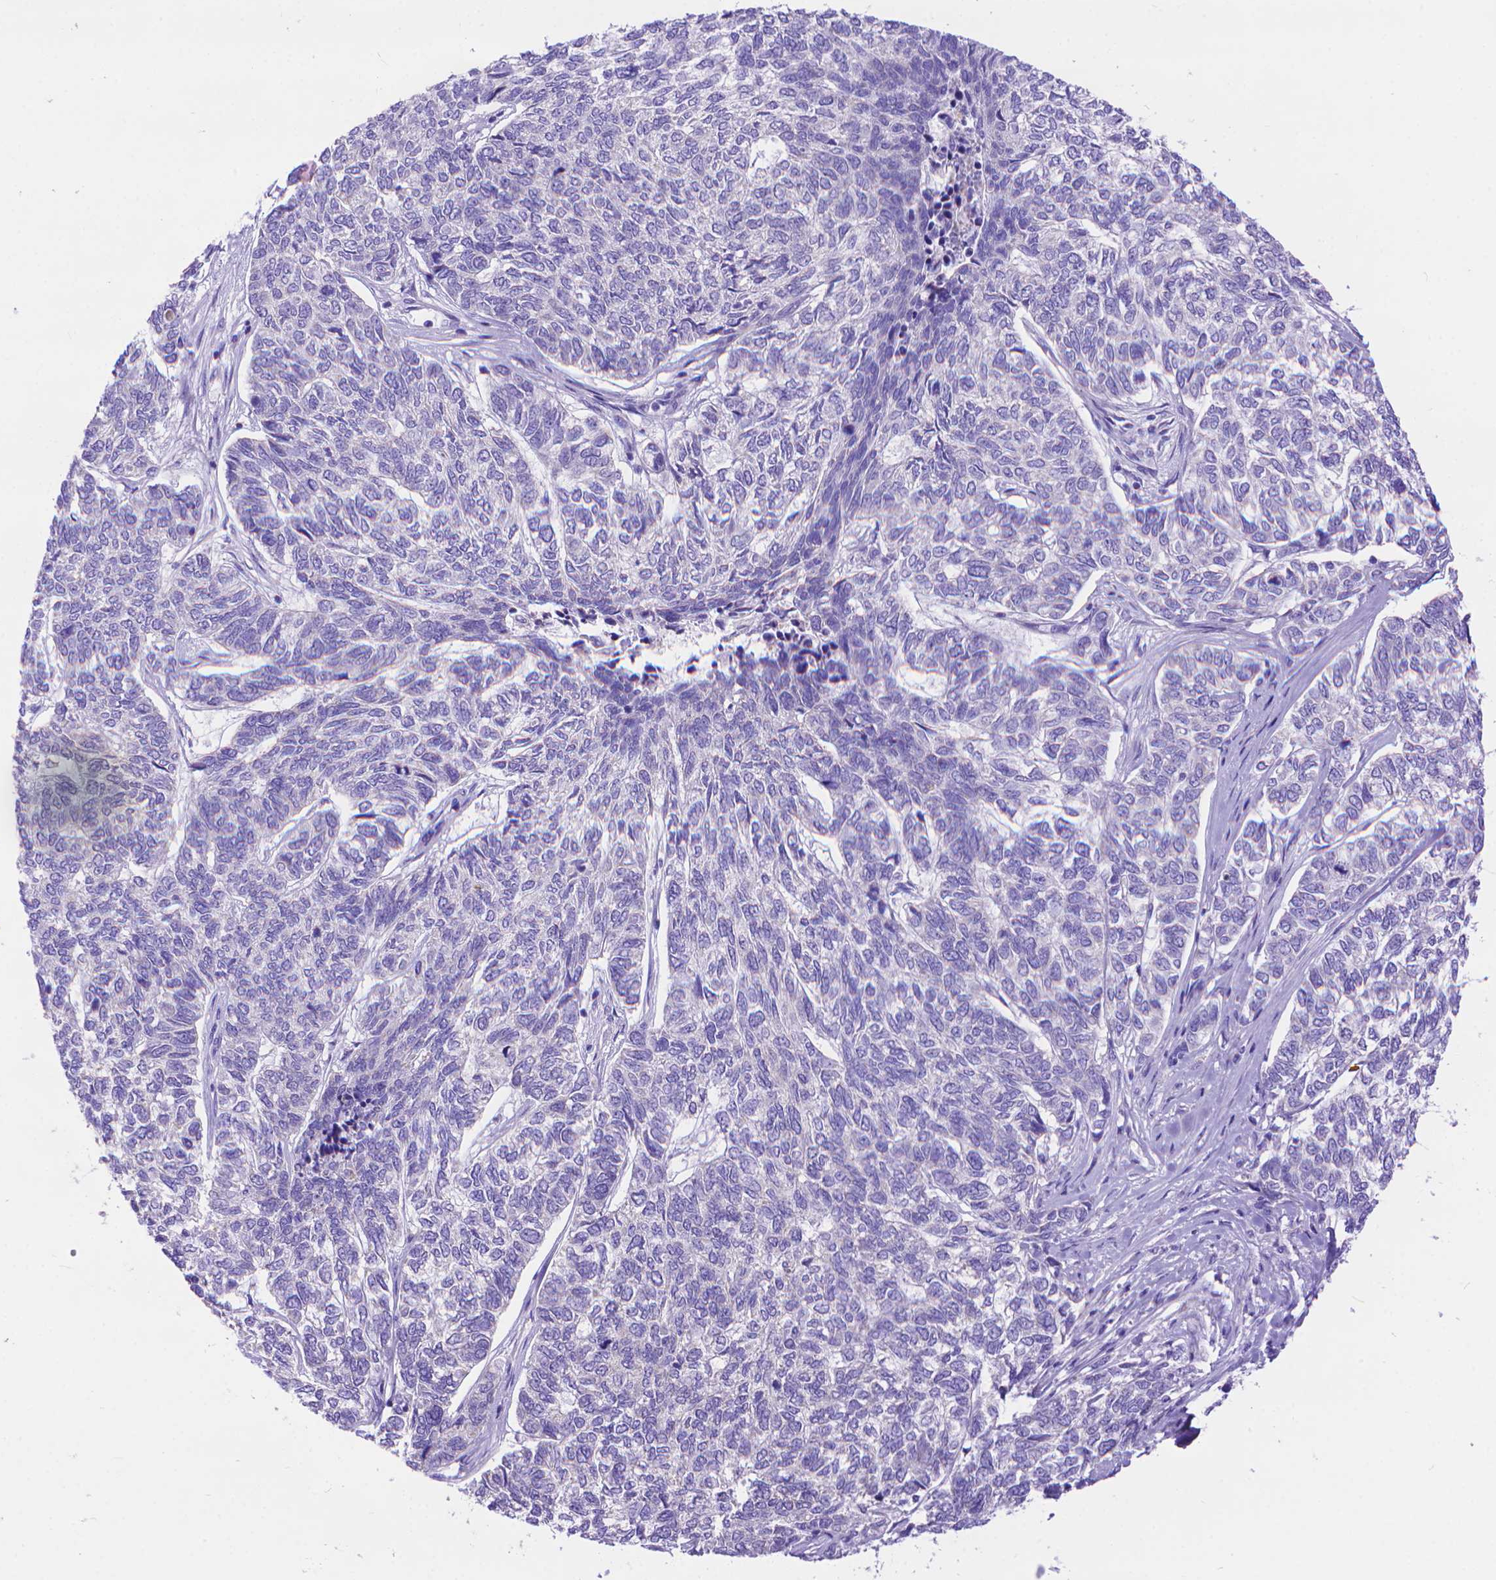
{"staining": {"intensity": "negative", "quantity": "none", "location": "none"}, "tissue": "skin cancer", "cell_type": "Tumor cells", "image_type": "cancer", "snomed": [{"axis": "morphology", "description": "Basal cell carcinoma"}, {"axis": "topography", "description": "Skin"}], "caption": "High power microscopy photomicrograph of an immunohistochemistry image of skin cancer (basal cell carcinoma), revealing no significant staining in tumor cells. (DAB IHC with hematoxylin counter stain).", "gene": "DHRS2", "patient": {"sex": "female", "age": 65}}